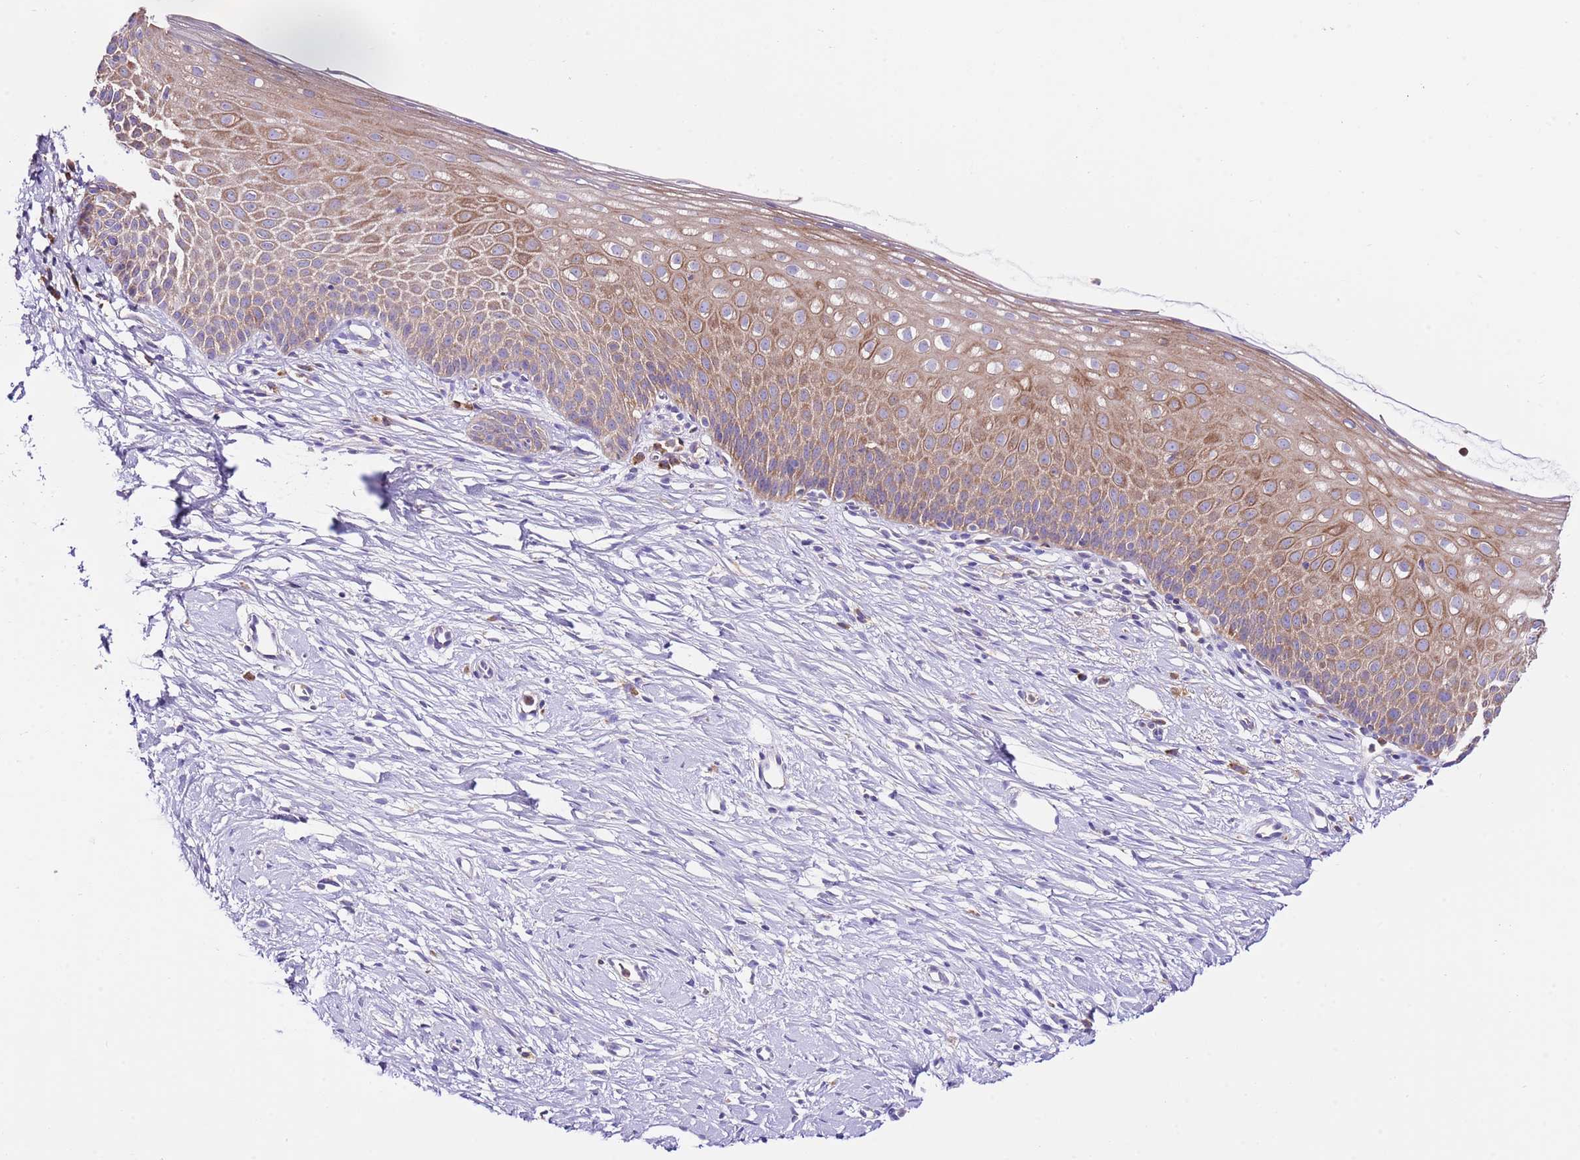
{"staining": {"intensity": "moderate", "quantity": "<25%", "location": "cytoplasmic/membranous"}, "tissue": "cervix", "cell_type": "Glandular cells", "image_type": "normal", "snomed": [{"axis": "morphology", "description": "Normal tissue, NOS"}, {"axis": "topography", "description": "Cervix"}], "caption": "IHC of benign human cervix displays low levels of moderate cytoplasmic/membranous expression in approximately <25% of glandular cells. (DAB IHC, brown staining for protein, blue staining for nuclei).", "gene": "RPS10", "patient": {"sex": "female", "age": 57}}